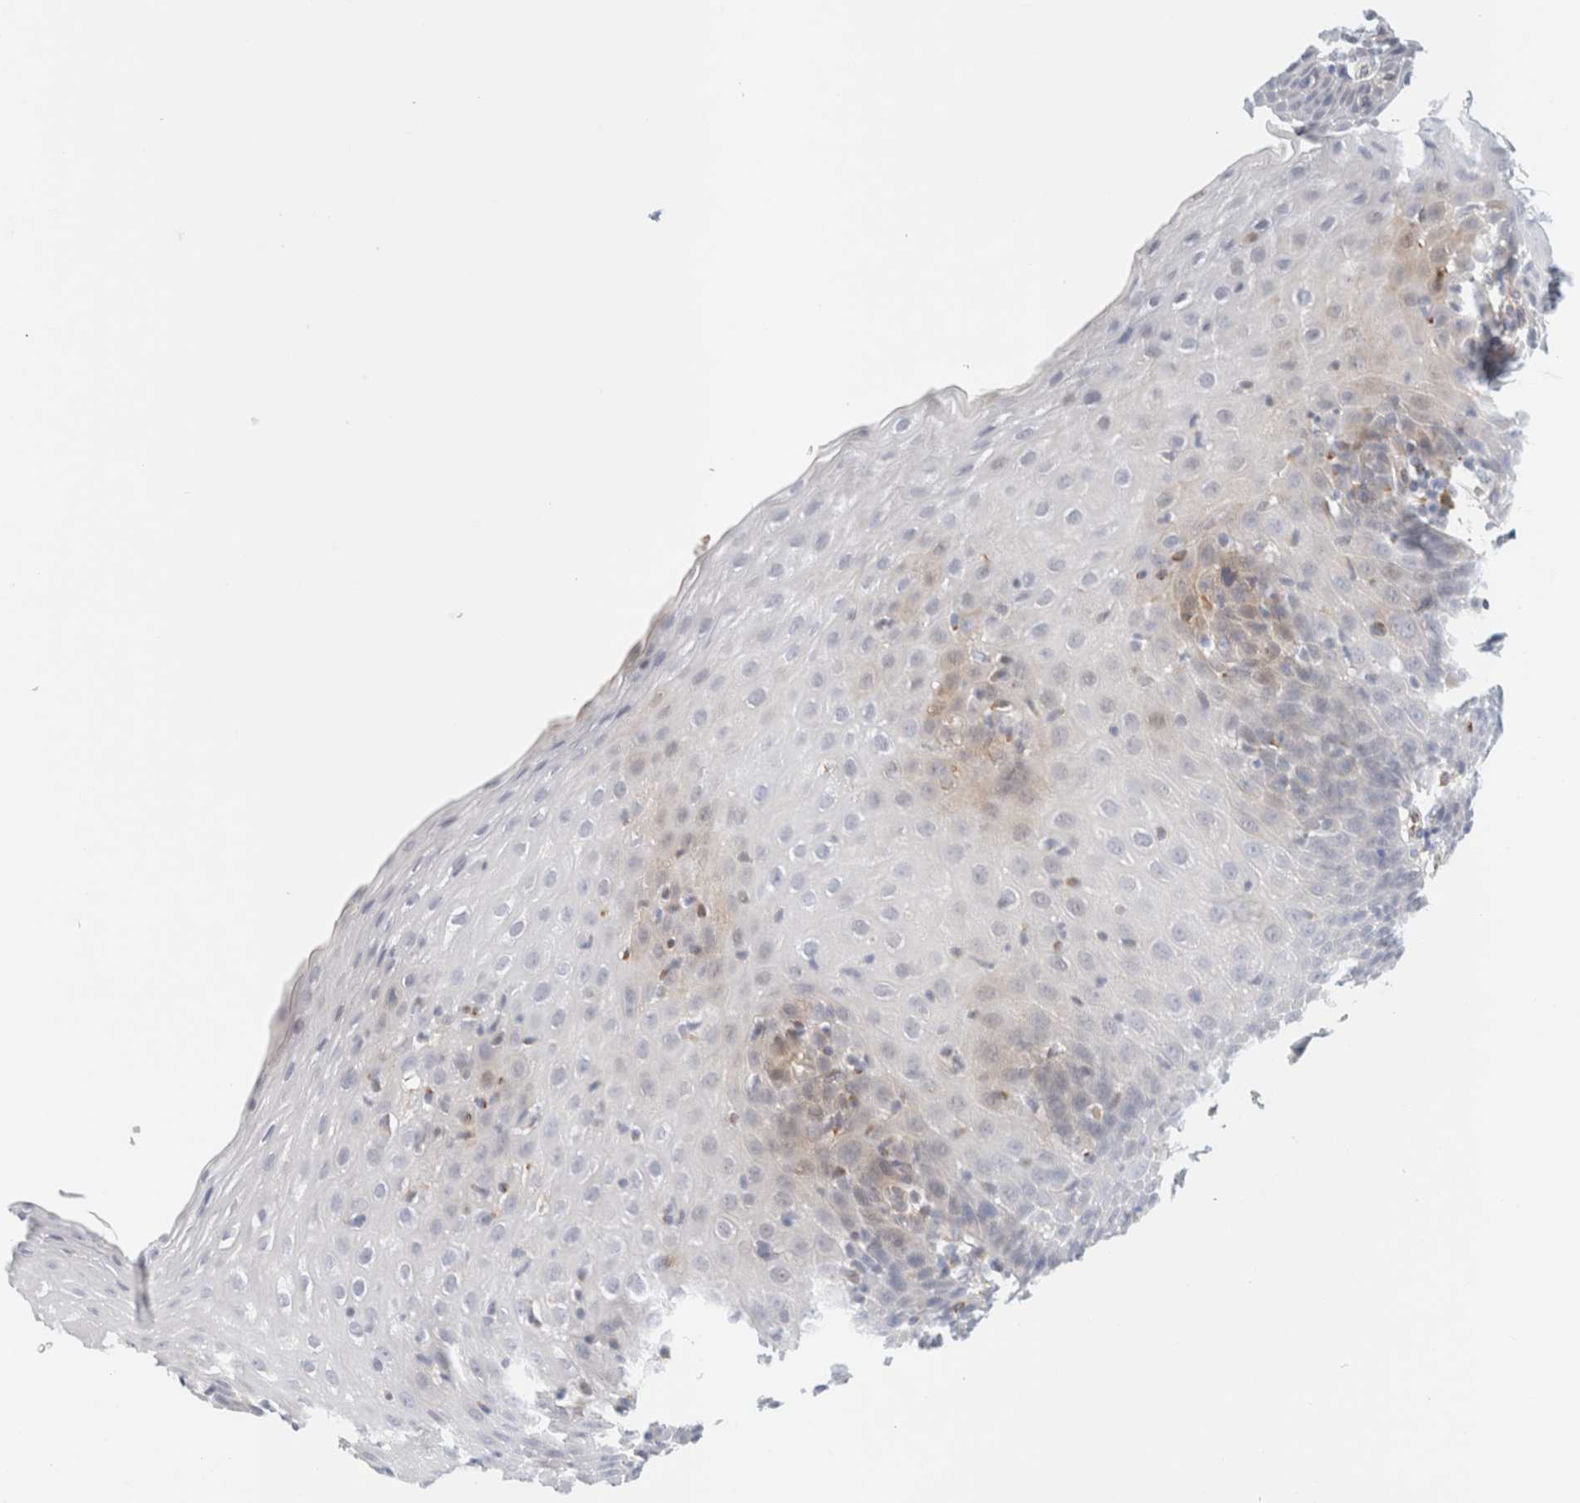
{"staining": {"intensity": "negative", "quantity": "none", "location": "none"}, "tissue": "esophagus", "cell_type": "Squamous epithelial cells", "image_type": "normal", "snomed": [{"axis": "morphology", "description": "Normal tissue, NOS"}, {"axis": "topography", "description": "Esophagus"}], "caption": "This micrograph is of unremarkable esophagus stained with immunohistochemistry (IHC) to label a protein in brown with the nuclei are counter-stained blue. There is no expression in squamous epithelial cells. (DAB immunohistochemistry, high magnification).", "gene": "SLC25A48", "patient": {"sex": "female", "age": 61}}